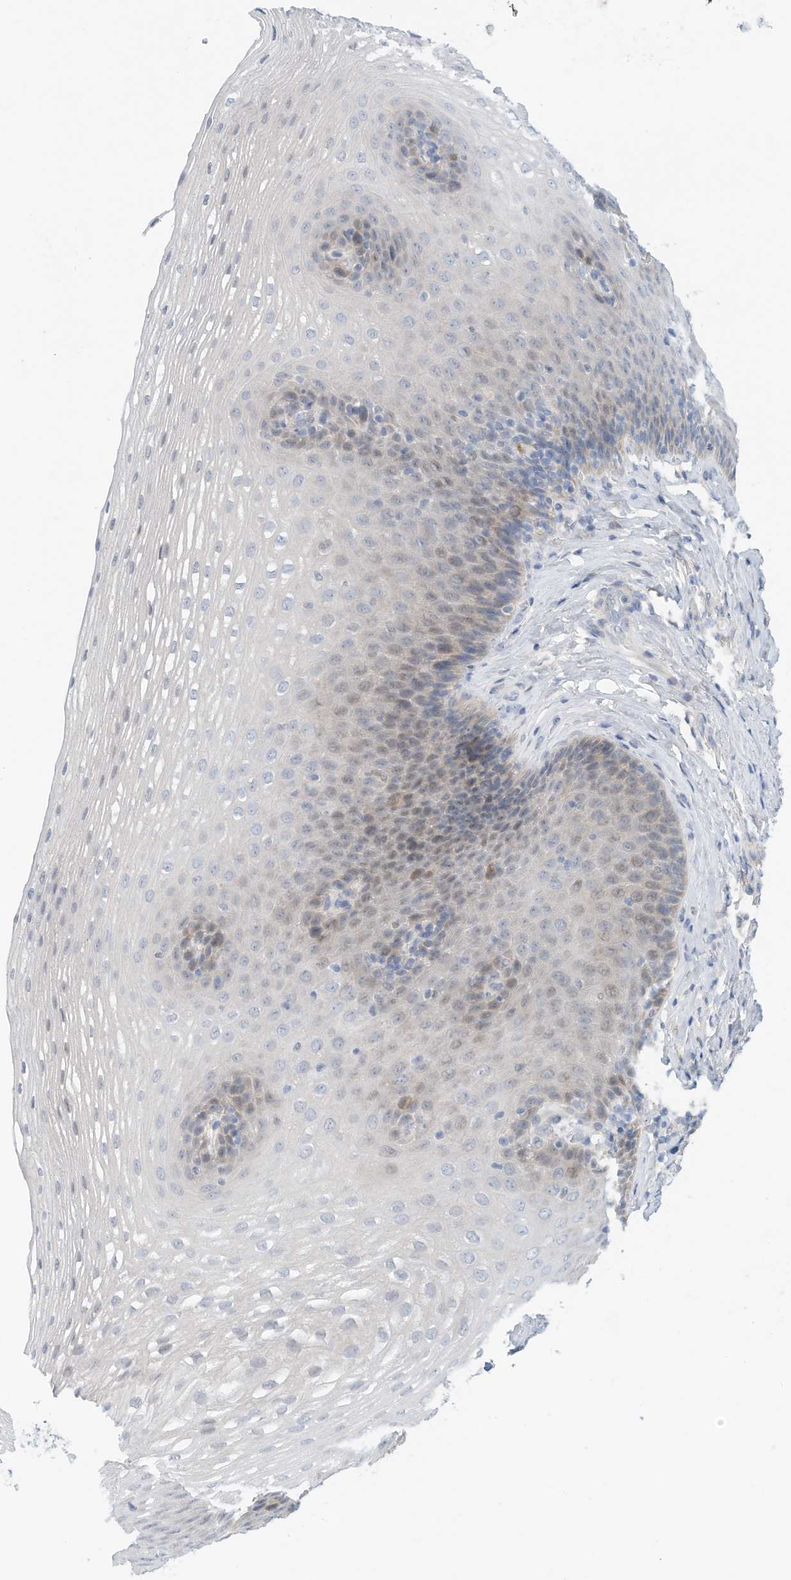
{"staining": {"intensity": "negative", "quantity": "none", "location": "none"}, "tissue": "esophagus", "cell_type": "Squamous epithelial cells", "image_type": "normal", "snomed": [{"axis": "morphology", "description": "Normal tissue, NOS"}, {"axis": "topography", "description": "Esophagus"}], "caption": "The immunohistochemistry (IHC) image has no significant positivity in squamous epithelial cells of esophagus. The staining was performed using DAB to visualize the protein expression in brown, while the nuclei were stained in blue with hematoxylin (Magnification: 20x).", "gene": "ARHGAP28", "patient": {"sex": "female", "age": 66}}